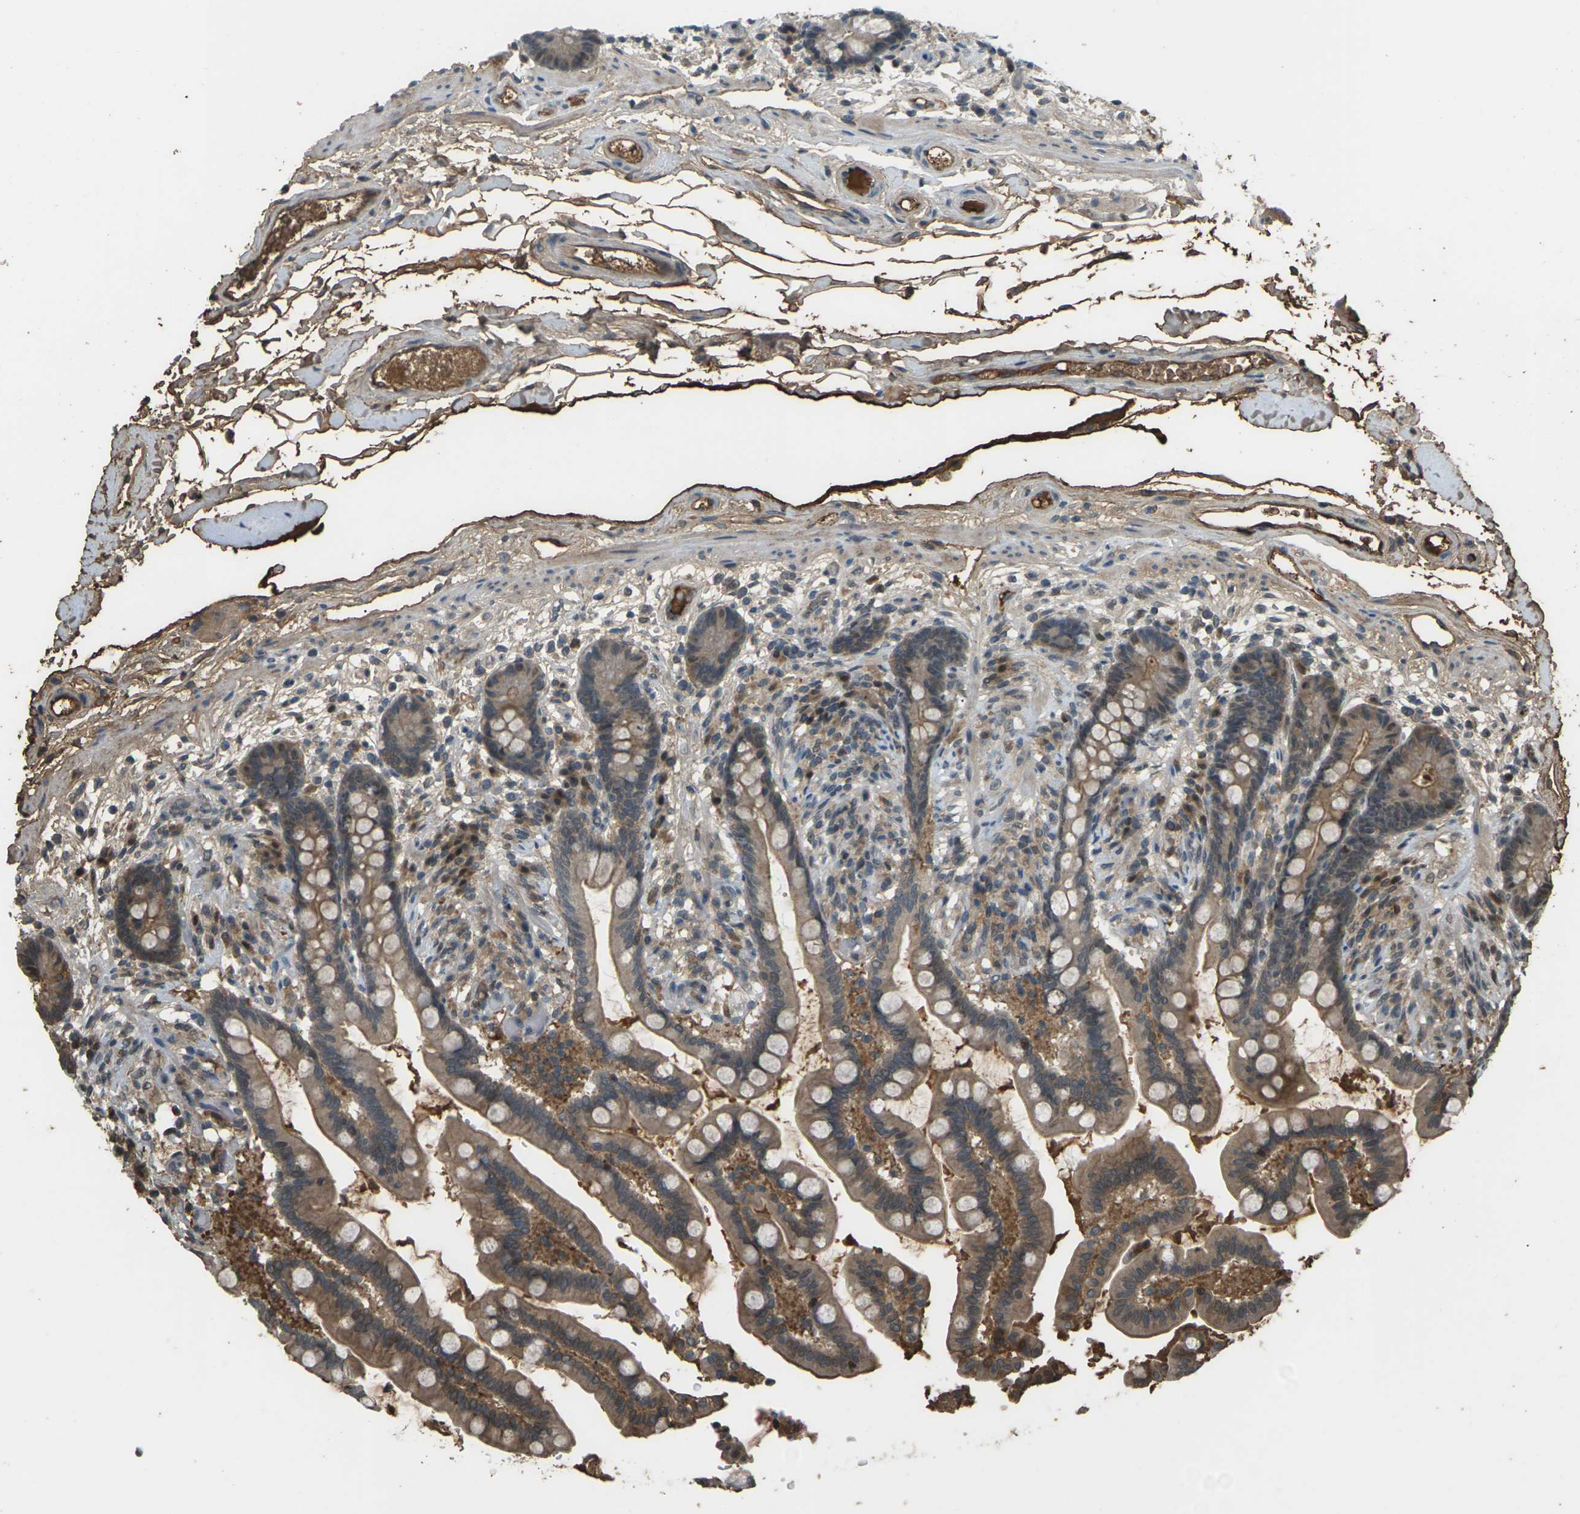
{"staining": {"intensity": "moderate", "quantity": ">75%", "location": "cytoplasmic/membranous"}, "tissue": "colon", "cell_type": "Endothelial cells", "image_type": "normal", "snomed": [{"axis": "morphology", "description": "Normal tissue, NOS"}, {"axis": "topography", "description": "Colon"}], "caption": "Immunohistochemistry of normal human colon exhibits medium levels of moderate cytoplasmic/membranous expression in approximately >75% of endothelial cells.", "gene": "CYP1B1", "patient": {"sex": "male", "age": 73}}